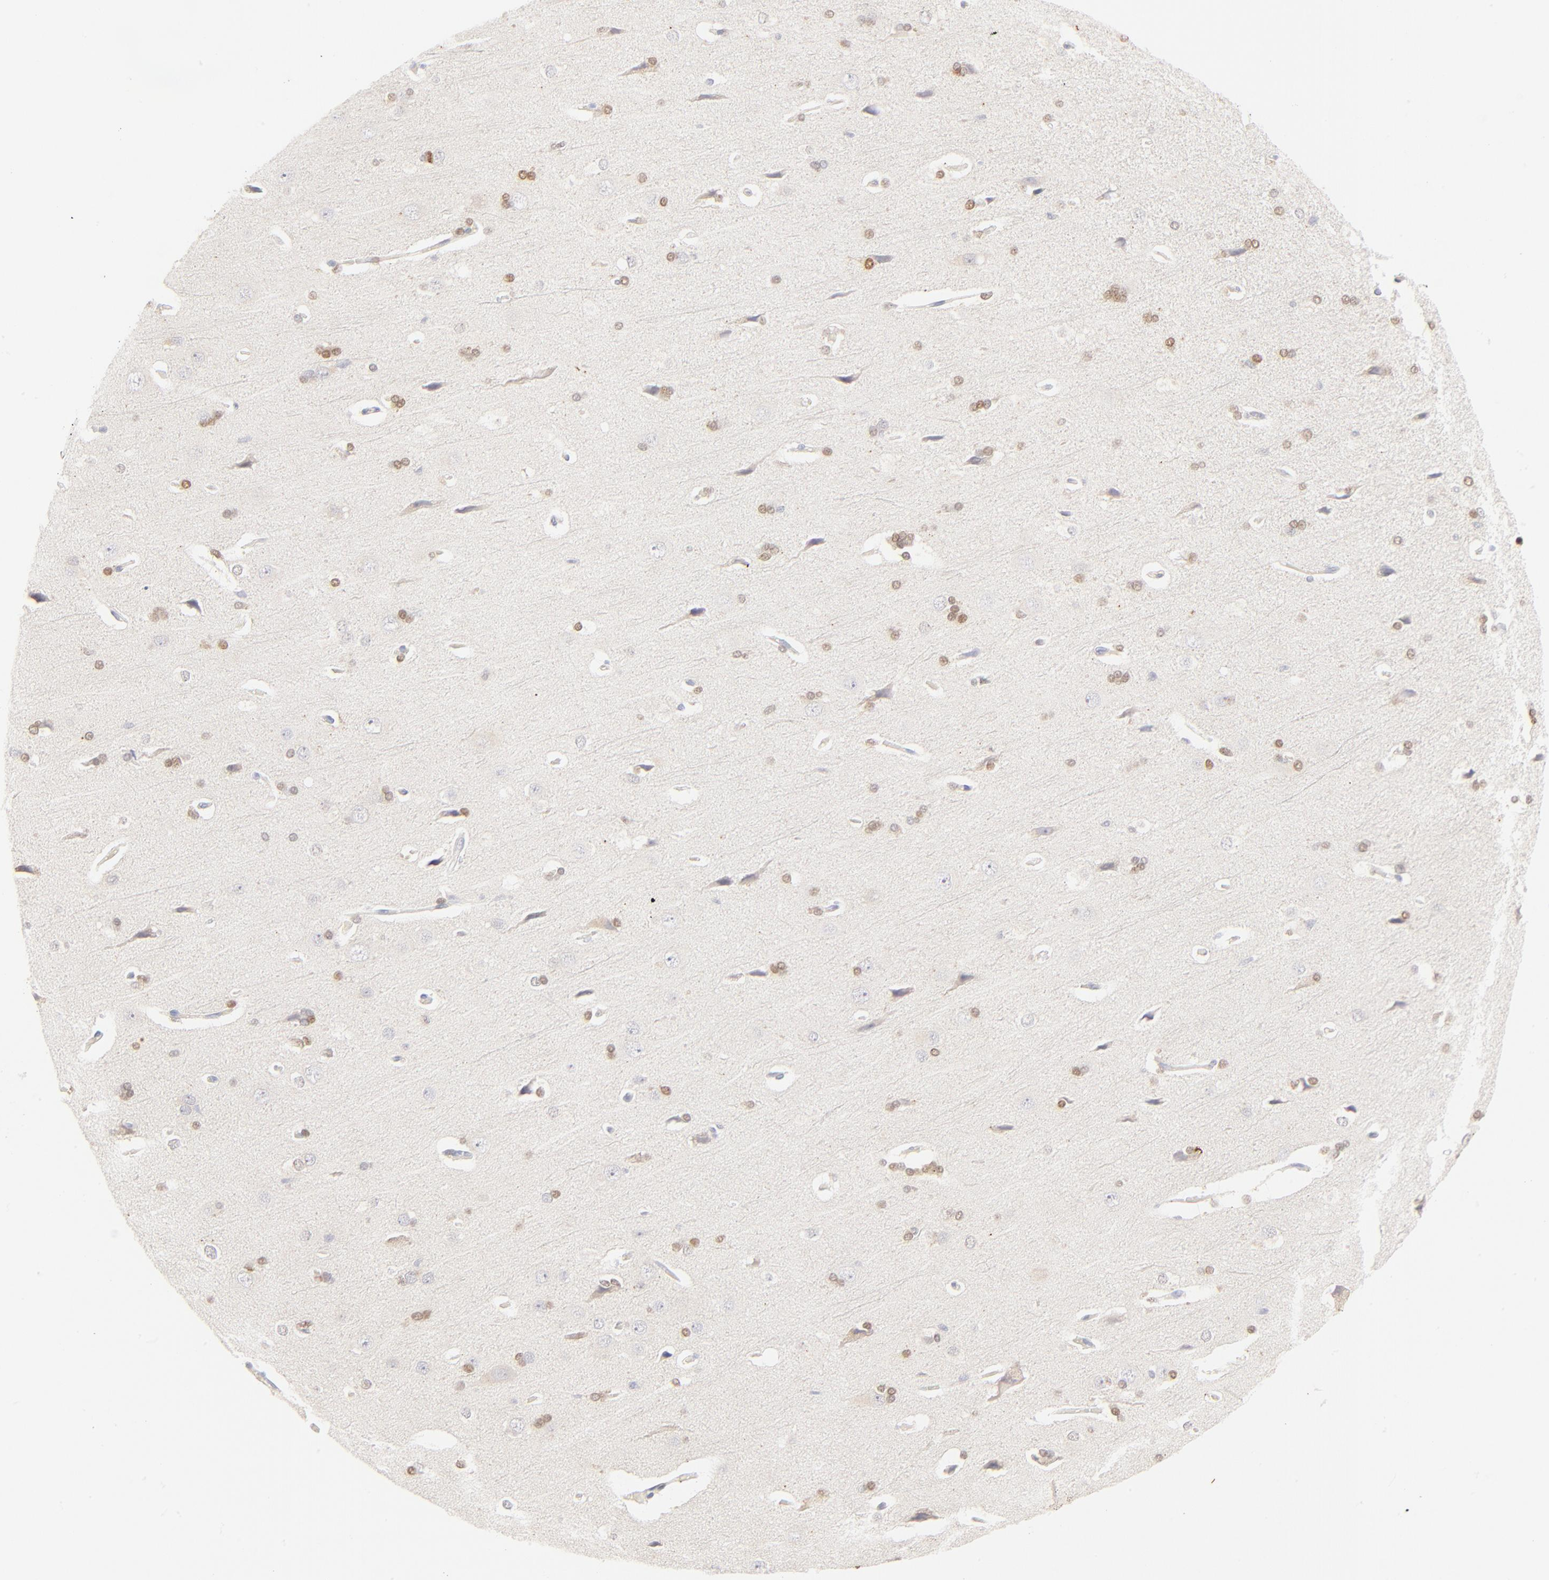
{"staining": {"intensity": "negative", "quantity": "none", "location": "none"}, "tissue": "cerebral cortex", "cell_type": "Endothelial cells", "image_type": "normal", "snomed": [{"axis": "morphology", "description": "Normal tissue, NOS"}, {"axis": "topography", "description": "Cerebral cortex"}], "caption": "The micrograph demonstrates no significant expression in endothelial cells of cerebral cortex. The staining is performed using DAB (3,3'-diaminobenzidine) brown chromogen with nuclei counter-stained in using hematoxylin.", "gene": "NKX2", "patient": {"sex": "male", "age": 62}}